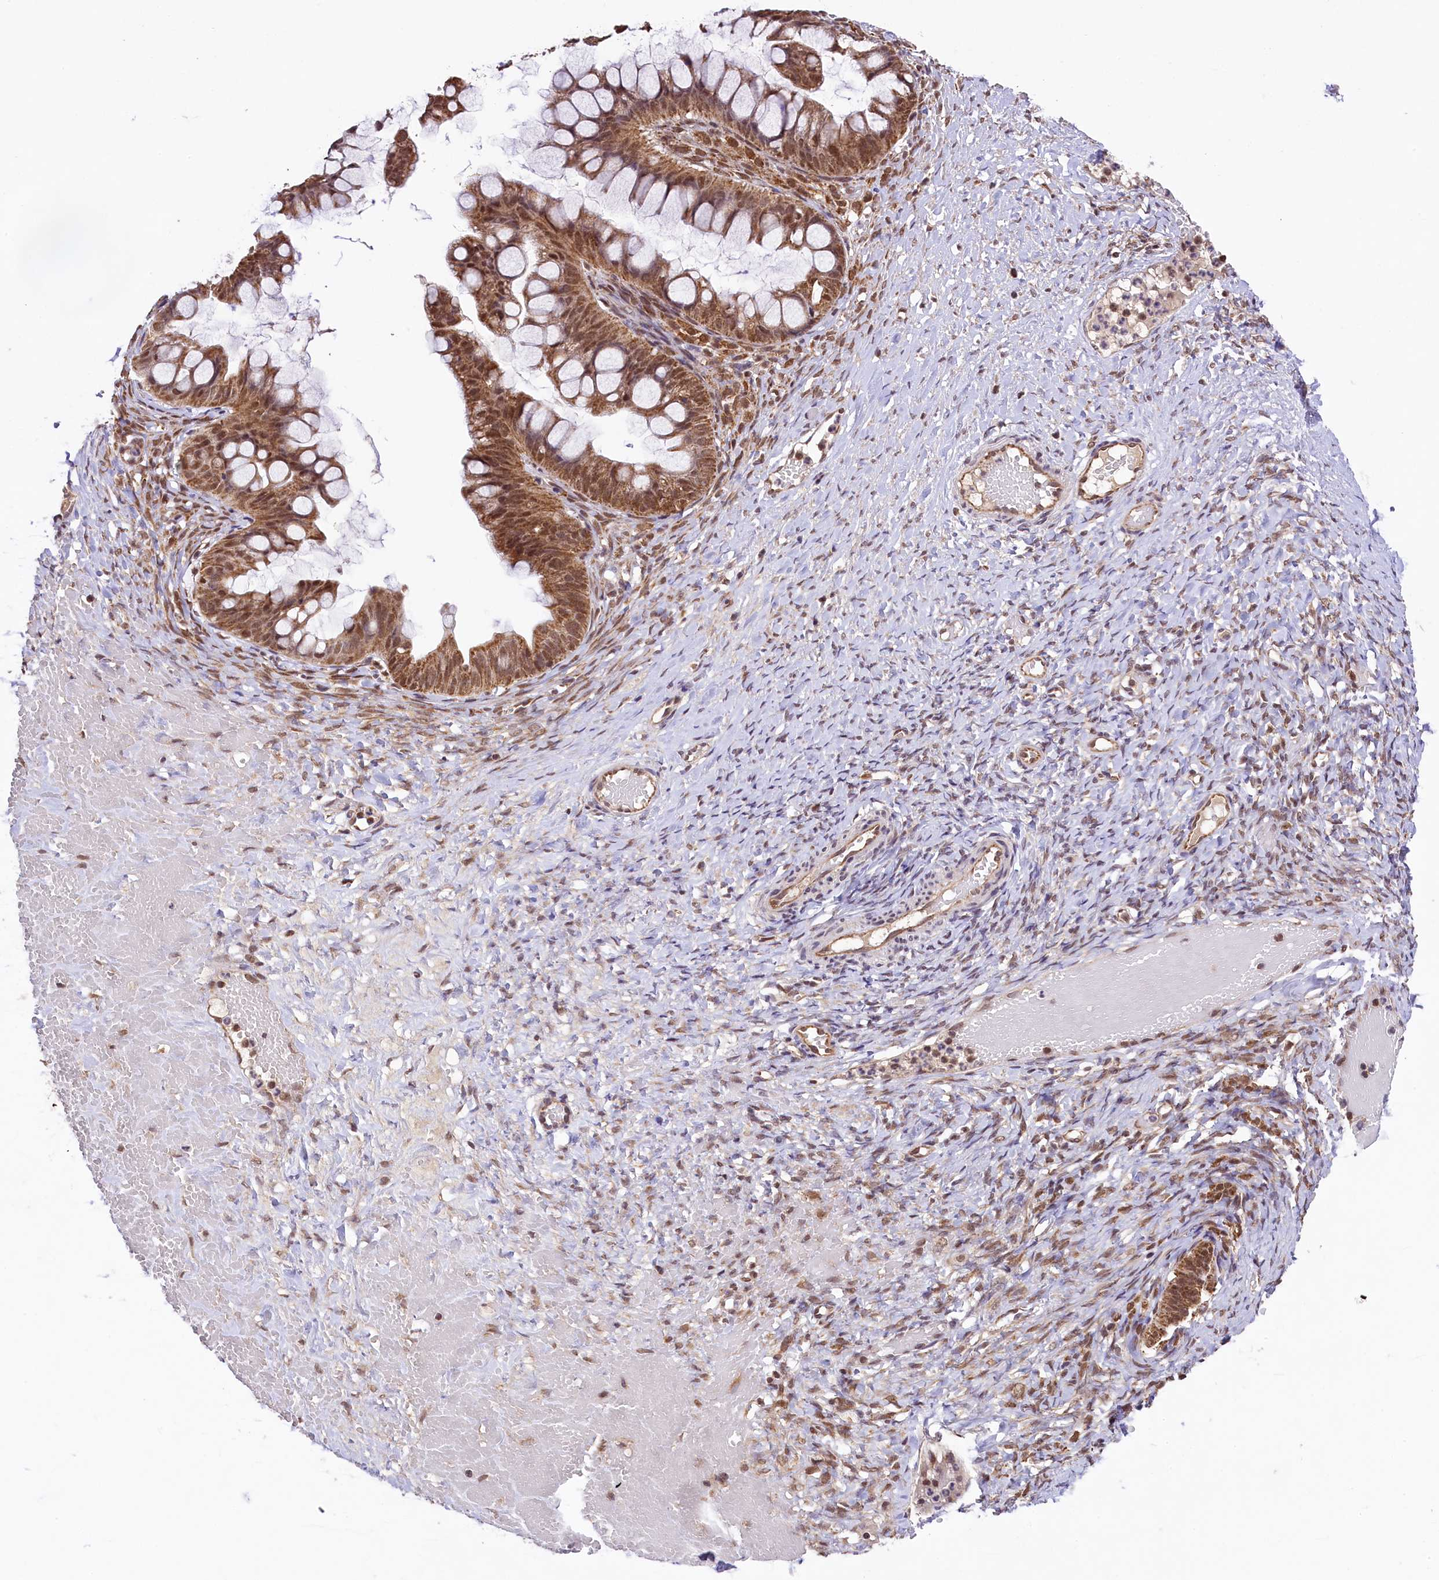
{"staining": {"intensity": "moderate", "quantity": ">75%", "location": "cytoplasmic/membranous,nuclear"}, "tissue": "ovarian cancer", "cell_type": "Tumor cells", "image_type": "cancer", "snomed": [{"axis": "morphology", "description": "Cystadenocarcinoma, mucinous, NOS"}, {"axis": "topography", "description": "Ovary"}], "caption": "About >75% of tumor cells in ovarian cancer (mucinous cystadenocarcinoma) display moderate cytoplasmic/membranous and nuclear protein staining as visualized by brown immunohistochemical staining.", "gene": "PAF1", "patient": {"sex": "female", "age": 73}}